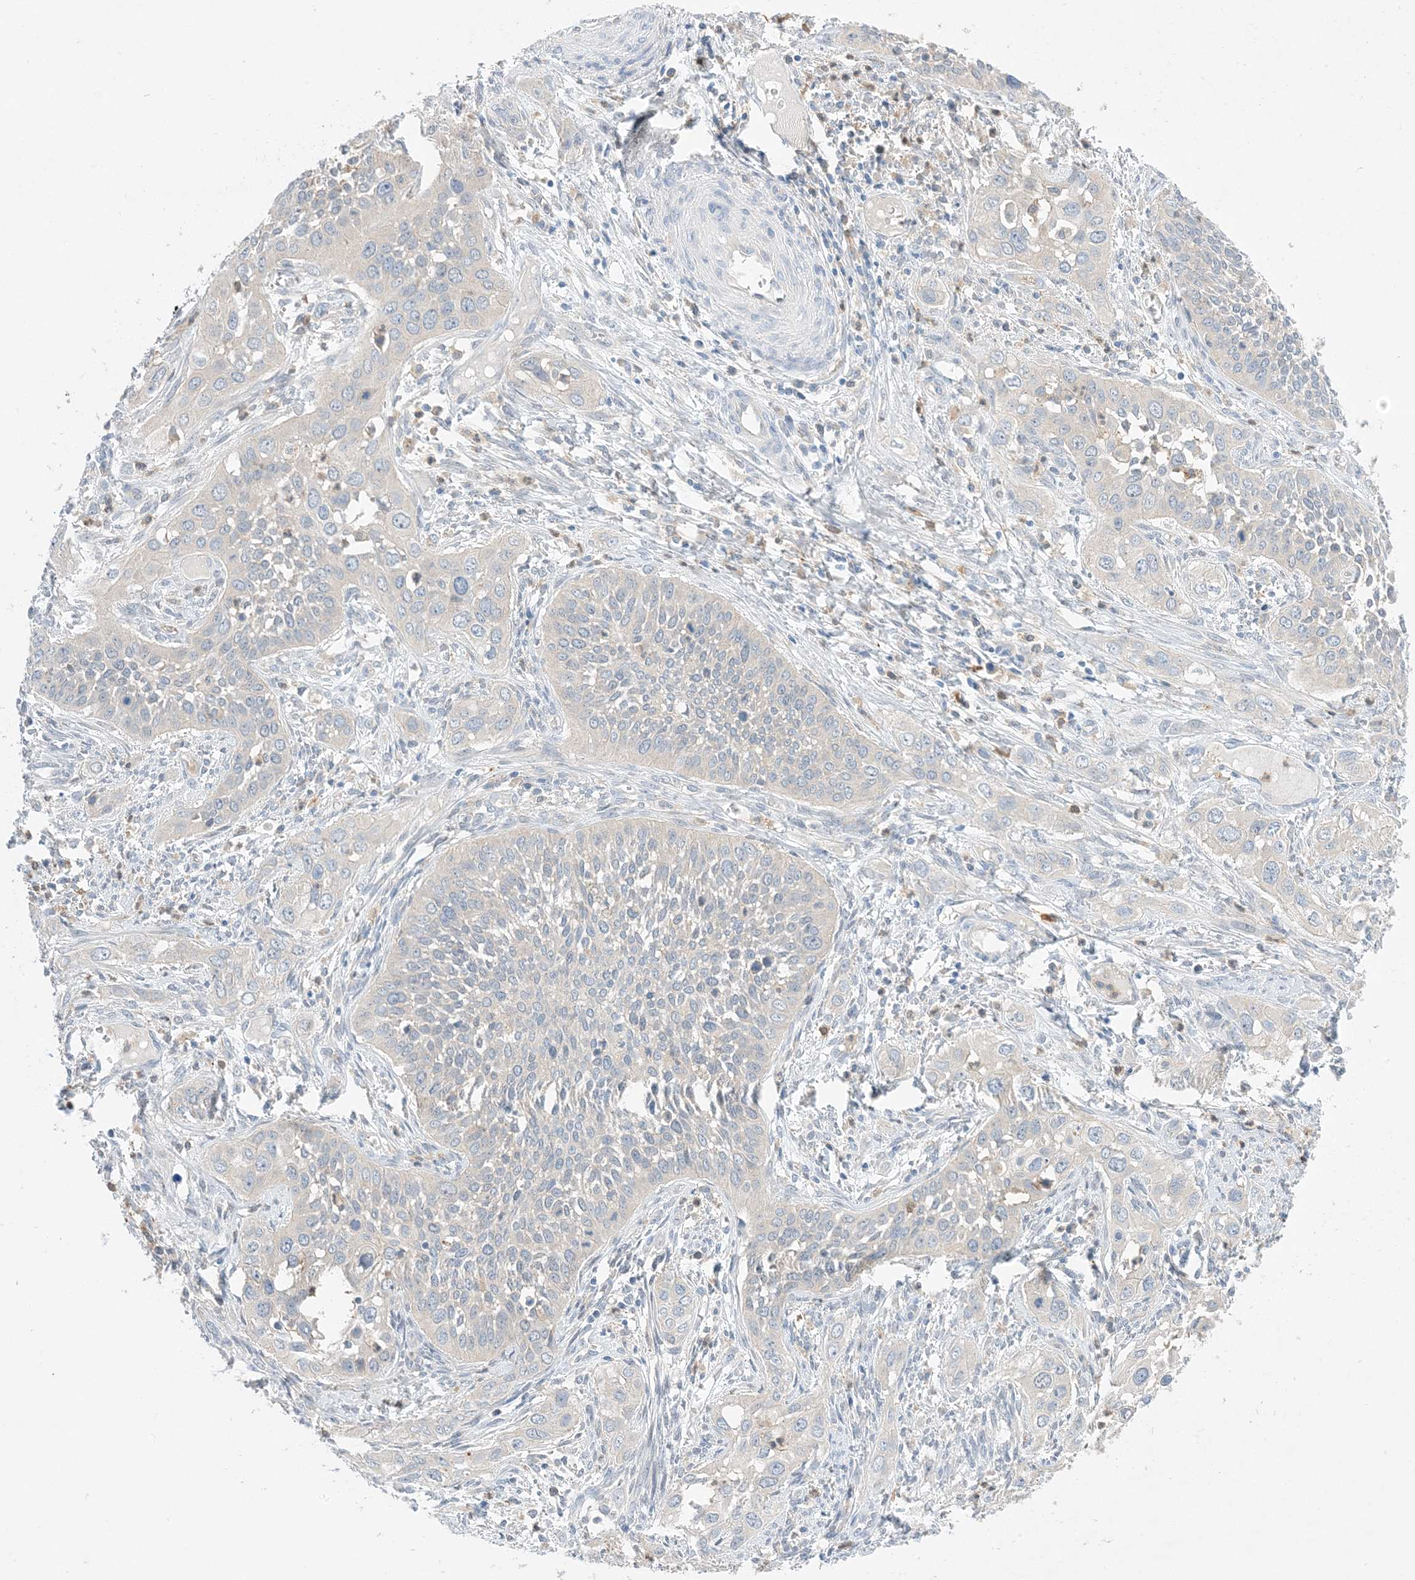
{"staining": {"intensity": "negative", "quantity": "none", "location": "none"}, "tissue": "cervical cancer", "cell_type": "Tumor cells", "image_type": "cancer", "snomed": [{"axis": "morphology", "description": "Squamous cell carcinoma, NOS"}, {"axis": "topography", "description": "Cervix"}], "caption": "Immunohistochemistry of human cervical squamous cell carcinoma reveals no positivity in tumor cells. (DAB IHC visualized using brightfield microscopy, high magnification).", "gene": "KIFBP", "patient": {"sex": "female", "age": 34}}